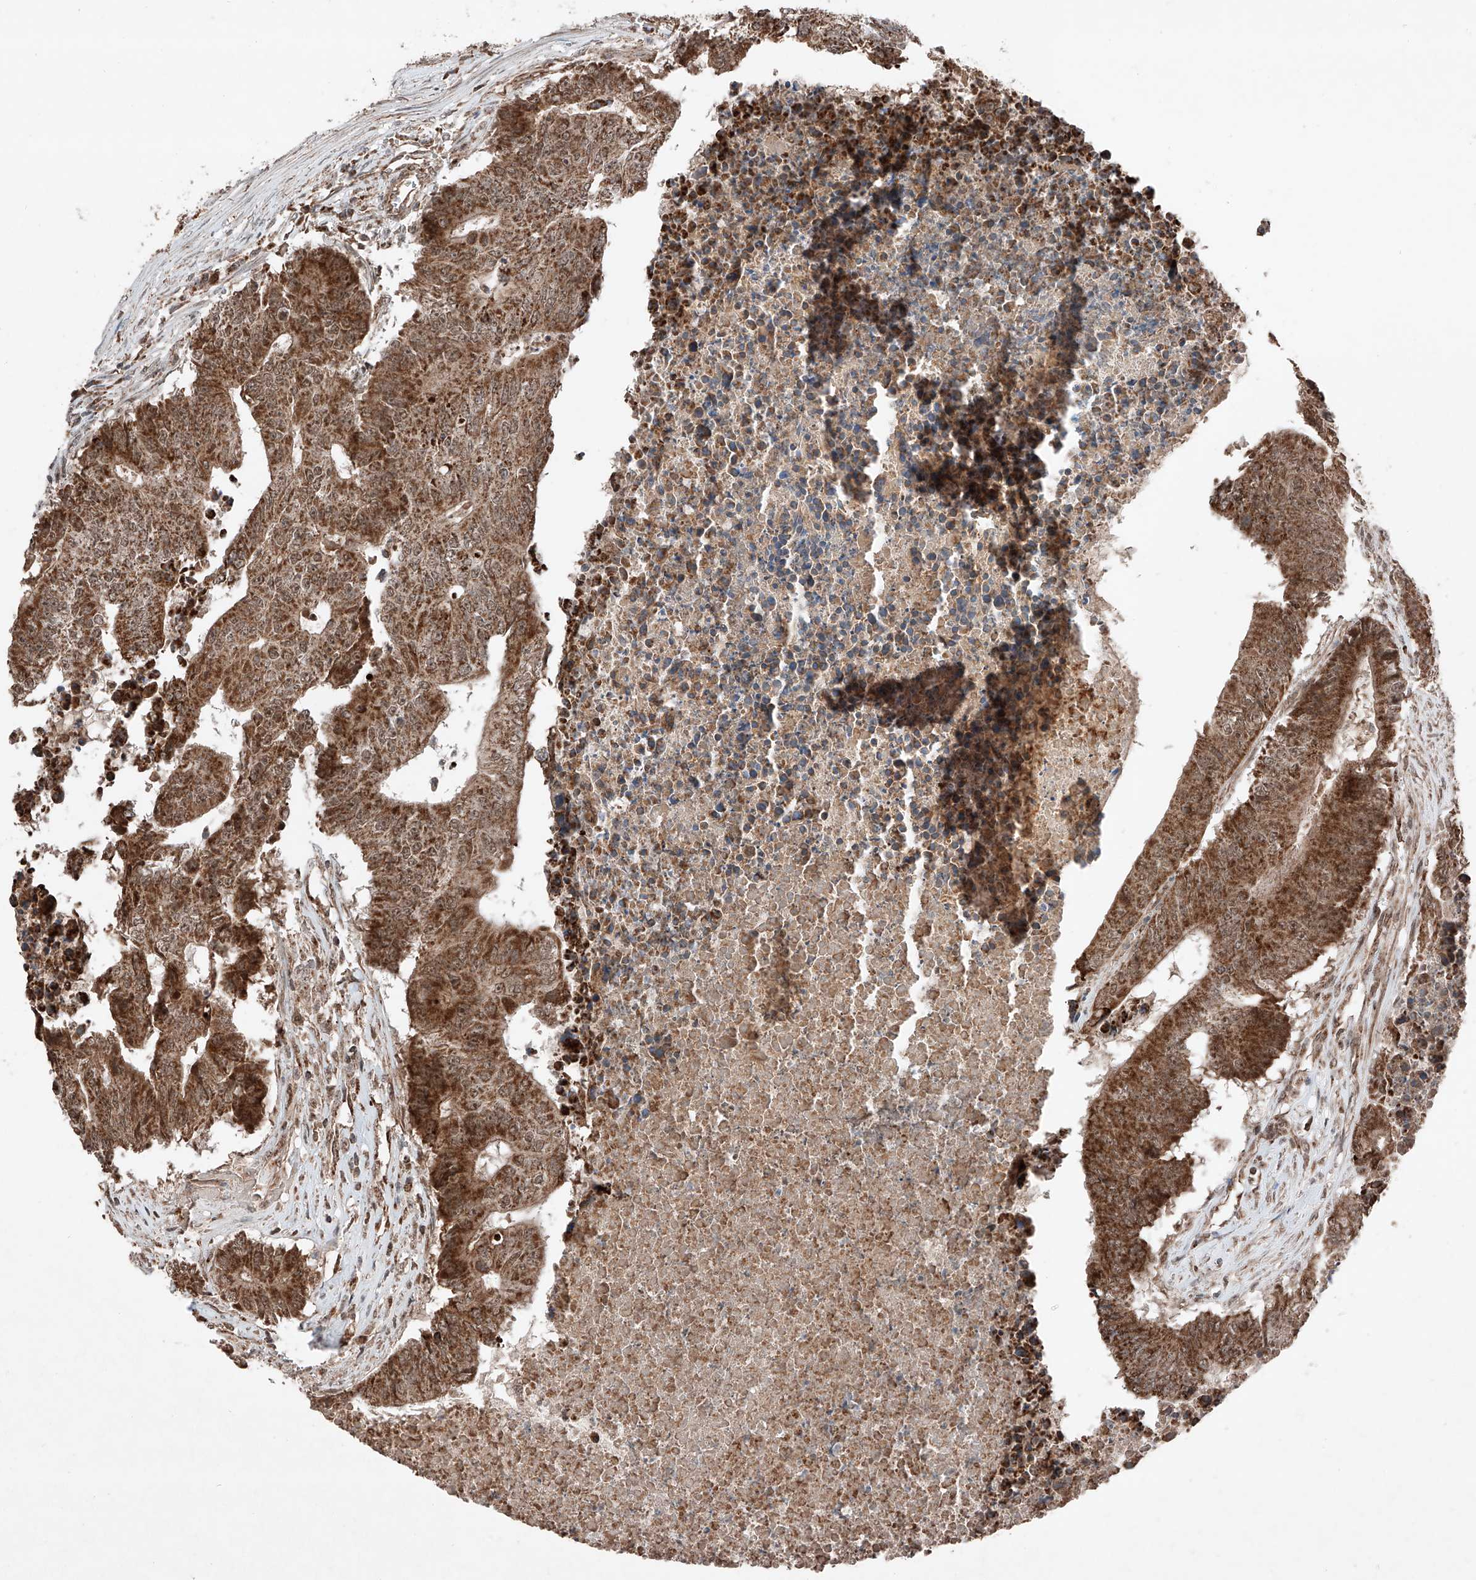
{"staining": {"intensity": "strong", "quantity": ">75%", "location": "cytoplasmic/membranous"}, "tissue": "colorectal cancer", "cell_type": "Tumor cells", "image_type": "cancer", "snomed": [{"axis": "morphology", "description": "Adenocarcinoma, NOS"}, {"axis": "topography", "description": "Colon"}], "caption": "Protein analysis of adenocarcinoma (colorectal) tissue shows strong cytoplasmic/membranous staining in approximately >75% of tumor cells. (Brightfield microscopy of DAB IHC at high magnification).", "gene": "ZSCAN29", "patient": {"sex": "male", "age": 87}}